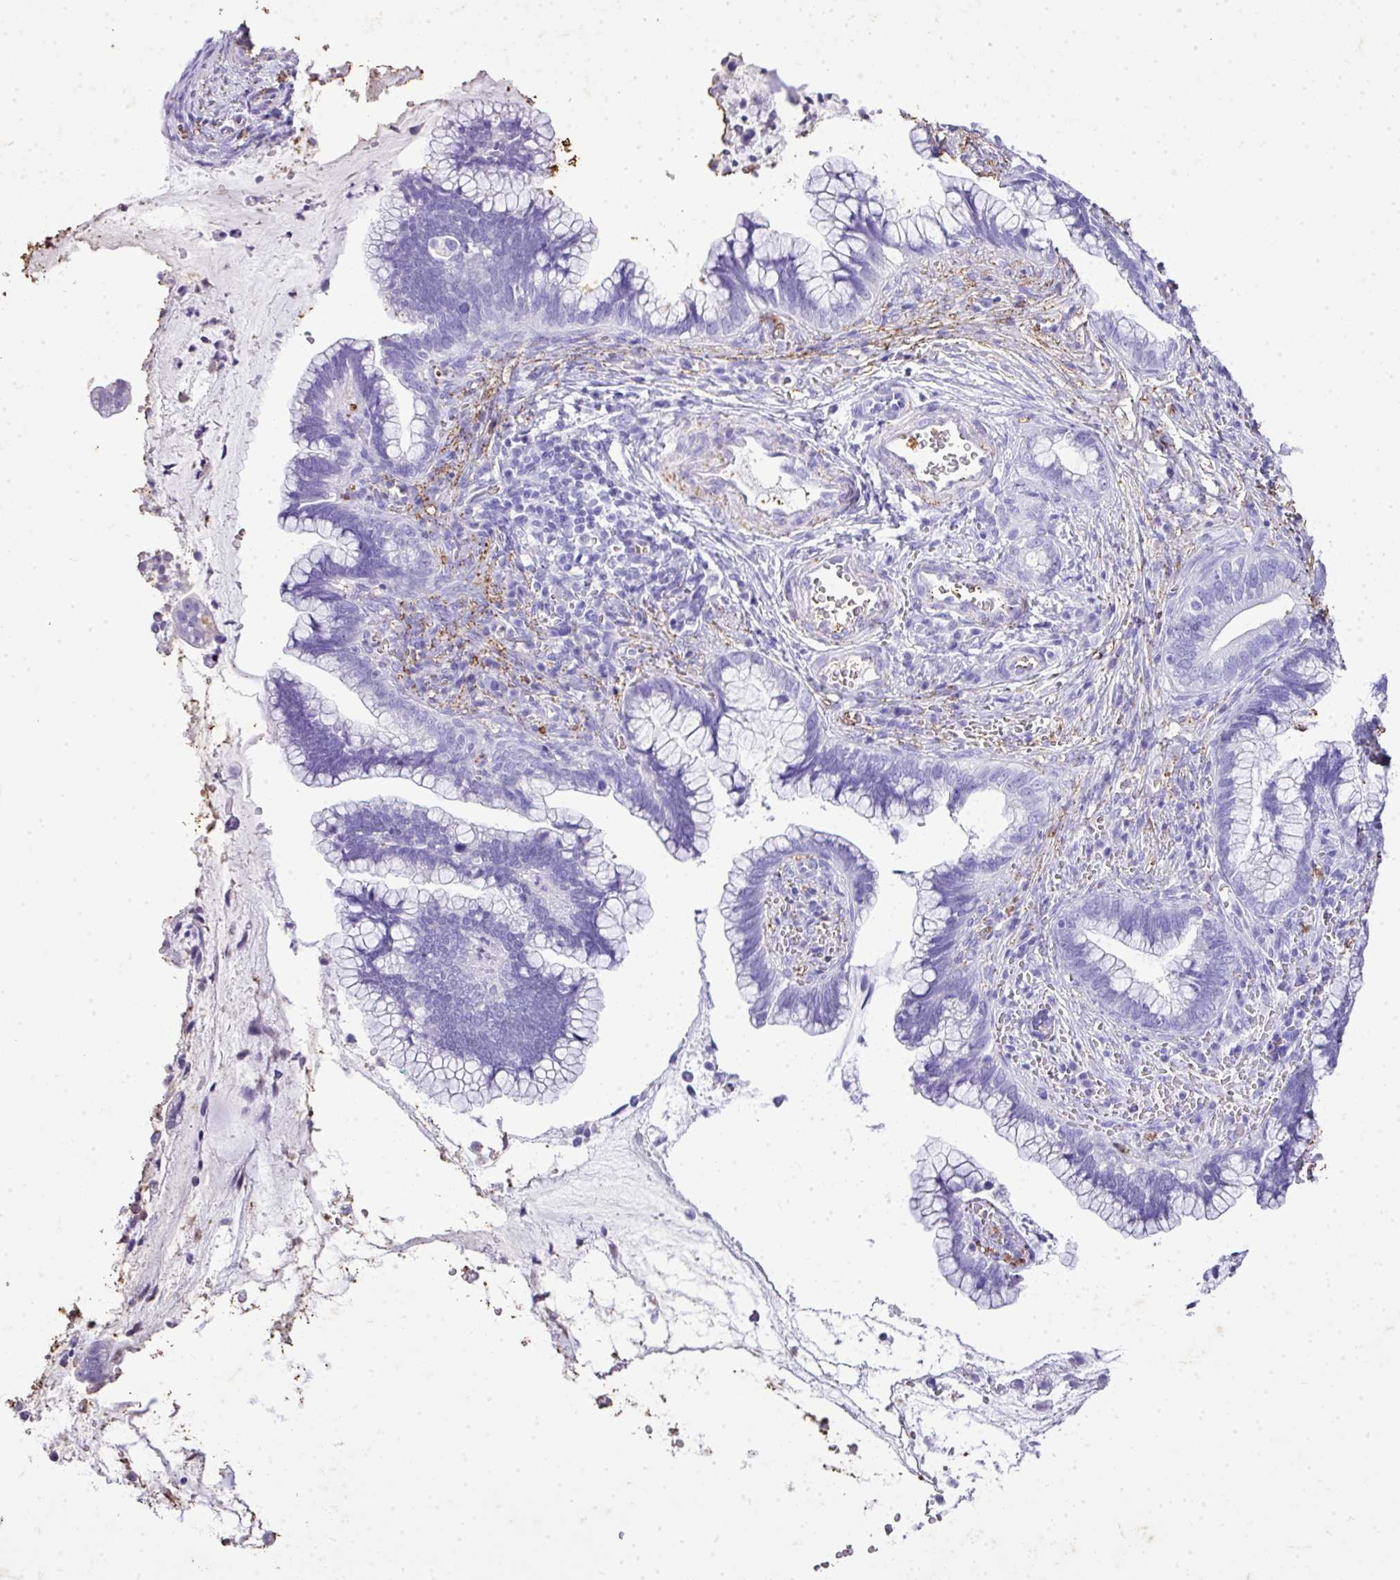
{"staining": {"intensity": "negative", "quantity": "none", "location": "none"}, "tissue": "cervical cancer", "cell_type": "Tumor cells", "image_type": "cancer", "snomed": [{"axis": "morphology", "description": "Adenocarcinoma, NOS"}, {"axis": "topography", "description": "Cervix"}], "caption": "An immunohistochemistry (IHC) image of adenocarcinoma (cervical) is shown. There is no staining in tumor cells of adenocarcinoma (cervical).", "gene": "KCNJ11", "patient": {"sex": "female", "age": 44}}